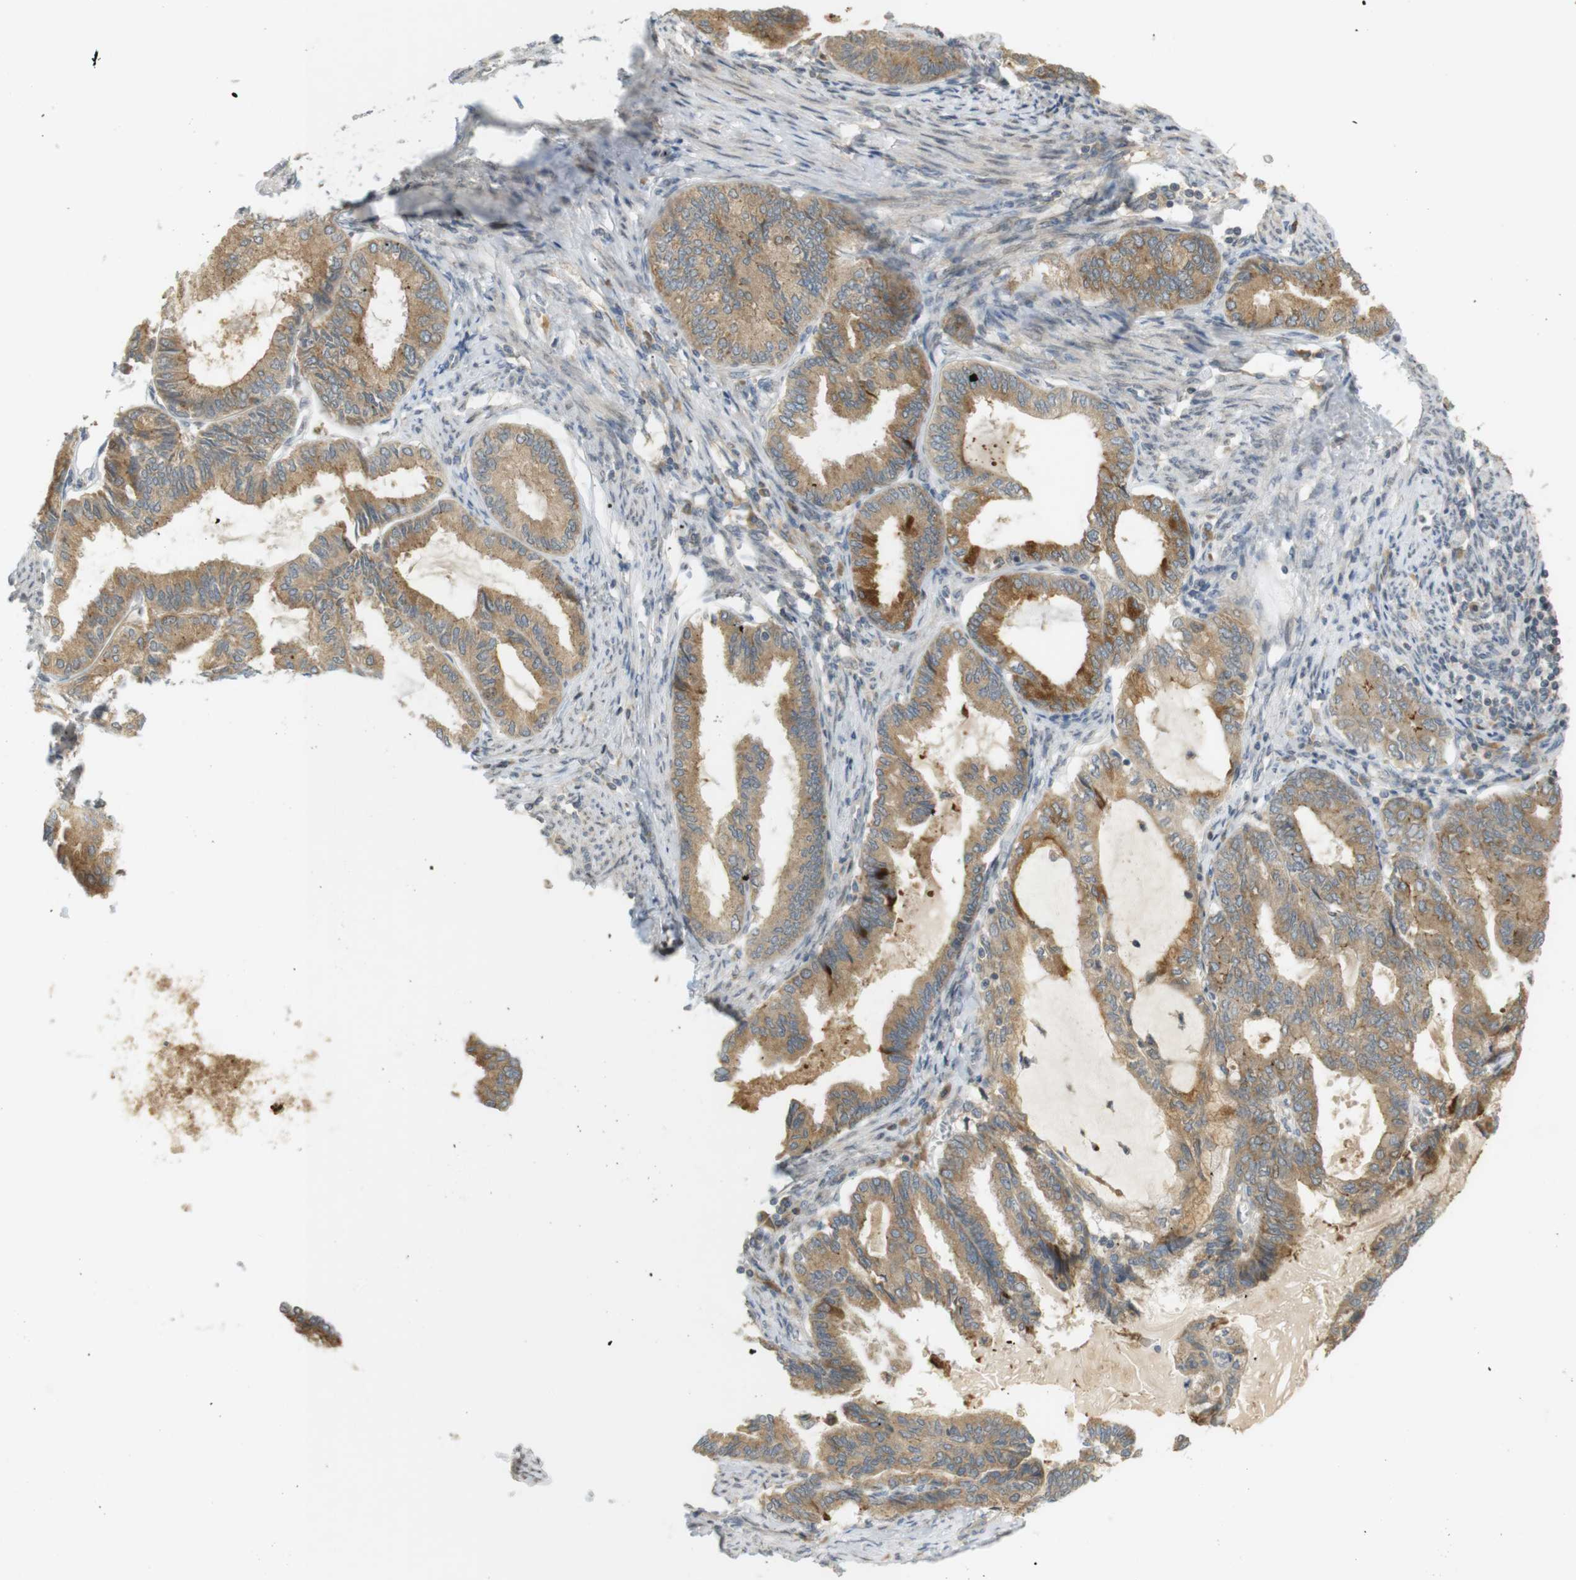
{"staining": {"intensity": "moderate", "quantity": ">75%", "location": "cytoplasmic/membranous"}, "tissue": "endometrial cancer", "cell_type": "Tumor cells", "image_type": "cancer", "snomed": [{"axis": "morphology", "description": "Adenocarcinoma, NOS"}, {"axis": "topography", "description": "Endometrium"}], "caption": "This histopathology image exhibits immunohistochemistry staining of human endometrial cancer, with medium moderate cytoplasmic/membranous staining in about >75% of tumor cells.", "gene": "CLRN3", "patient": {"sex": "female", "age": 86}}